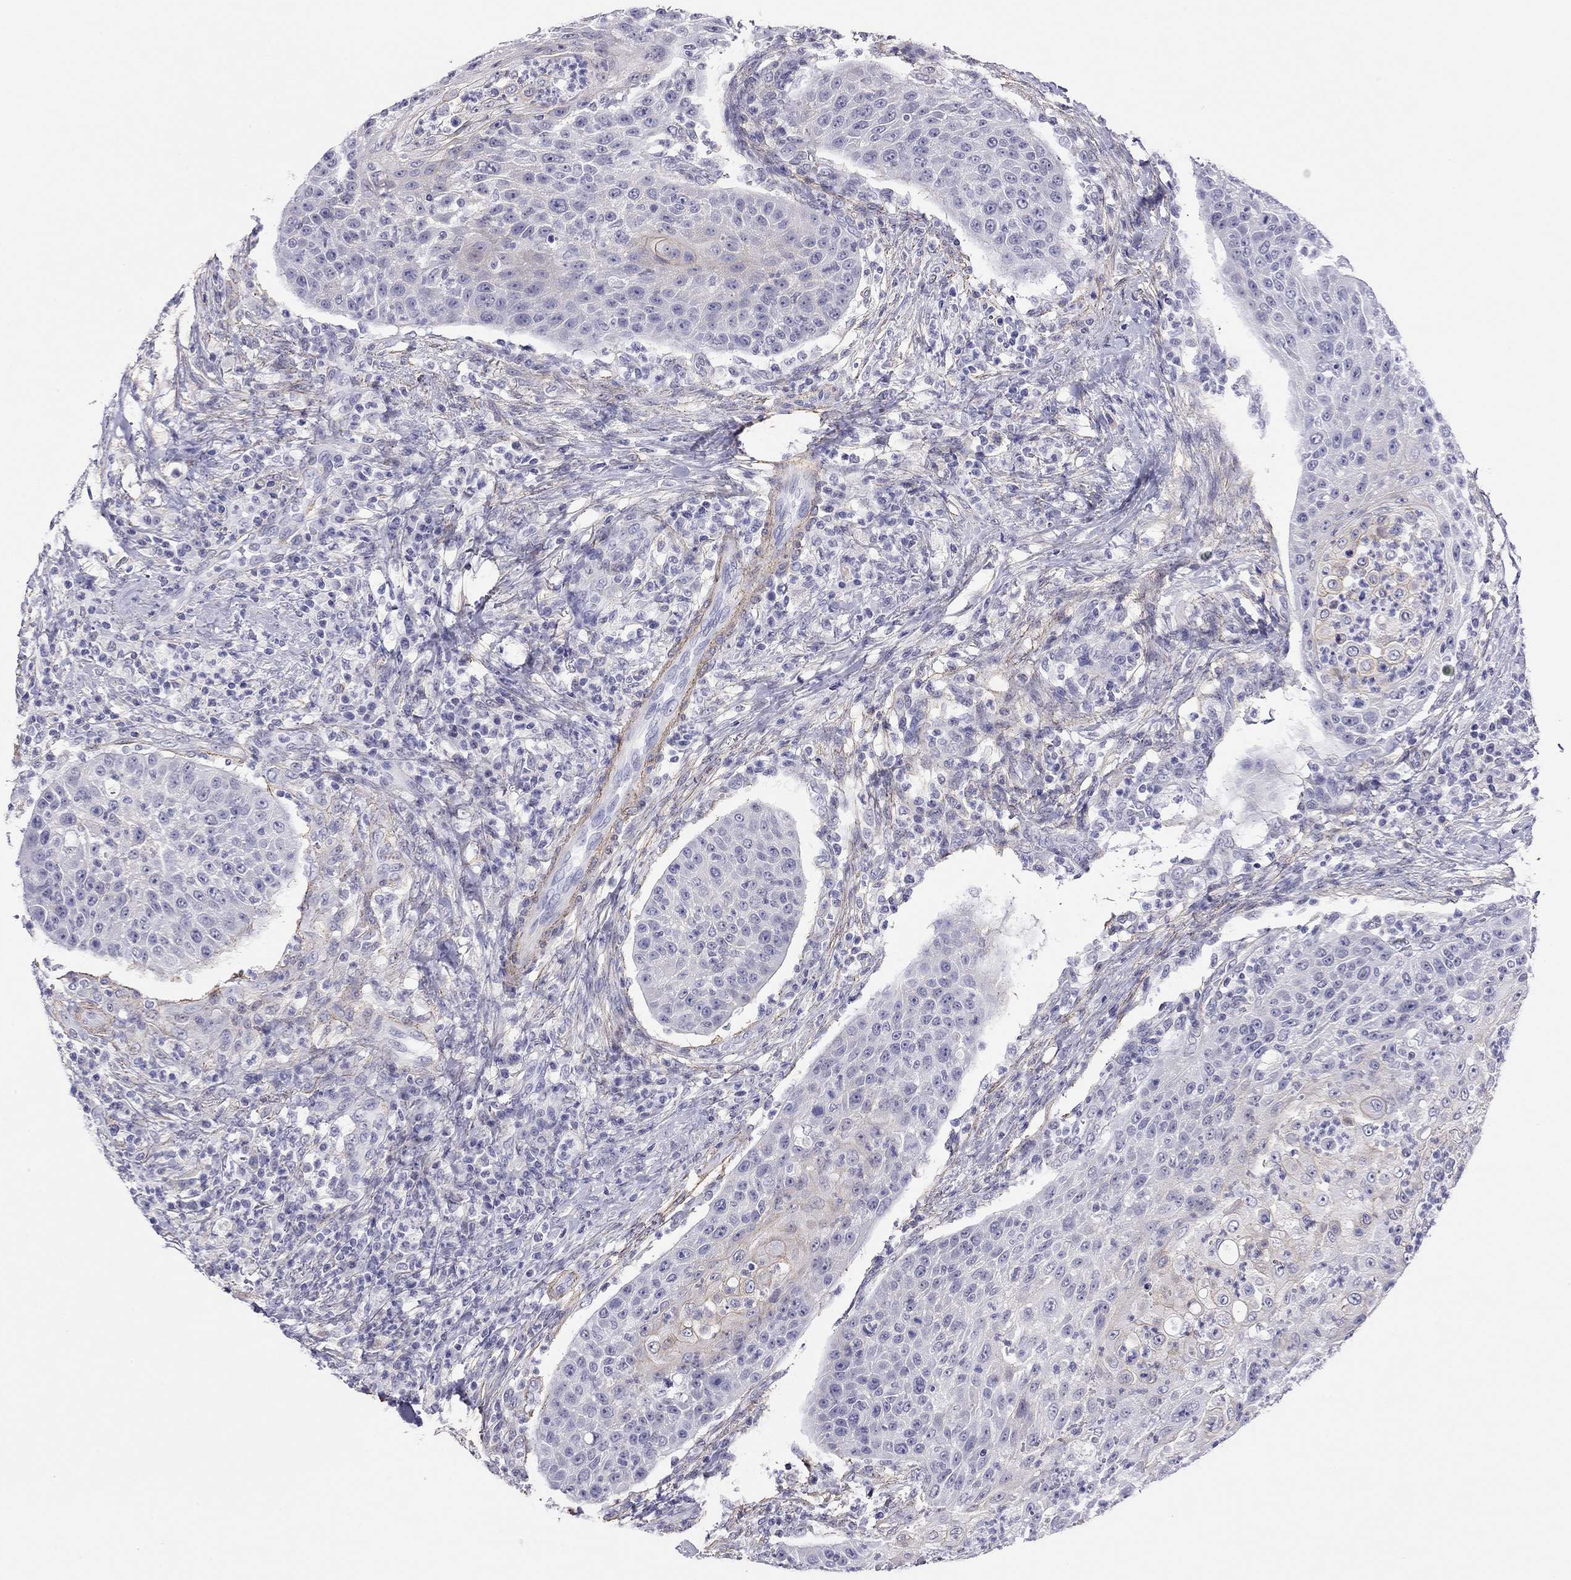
{"staining": {"intensity": "weak", "quantity": "<25%", "location": "cytoplasmic/membranous"}, "tissue": "head and neck cancer", "cell_type": "Tumor cells", "image_type": "cancer", "snomed": [{"axis": "morphology", "description": "Squamous cell carcinoma, NOS"}, {"axis": "topography", "description": "Head-Neck"}], "caption": "Histopathology image shows no significant protein staining in tumor cells of head and neck cancer (squamous cell carcinoma). (DAB immunohistochemistry visualized using brightfield microscopy, high magnification).", "gene": "MYMX", "patient": {"sex": "male", "age": 69}}